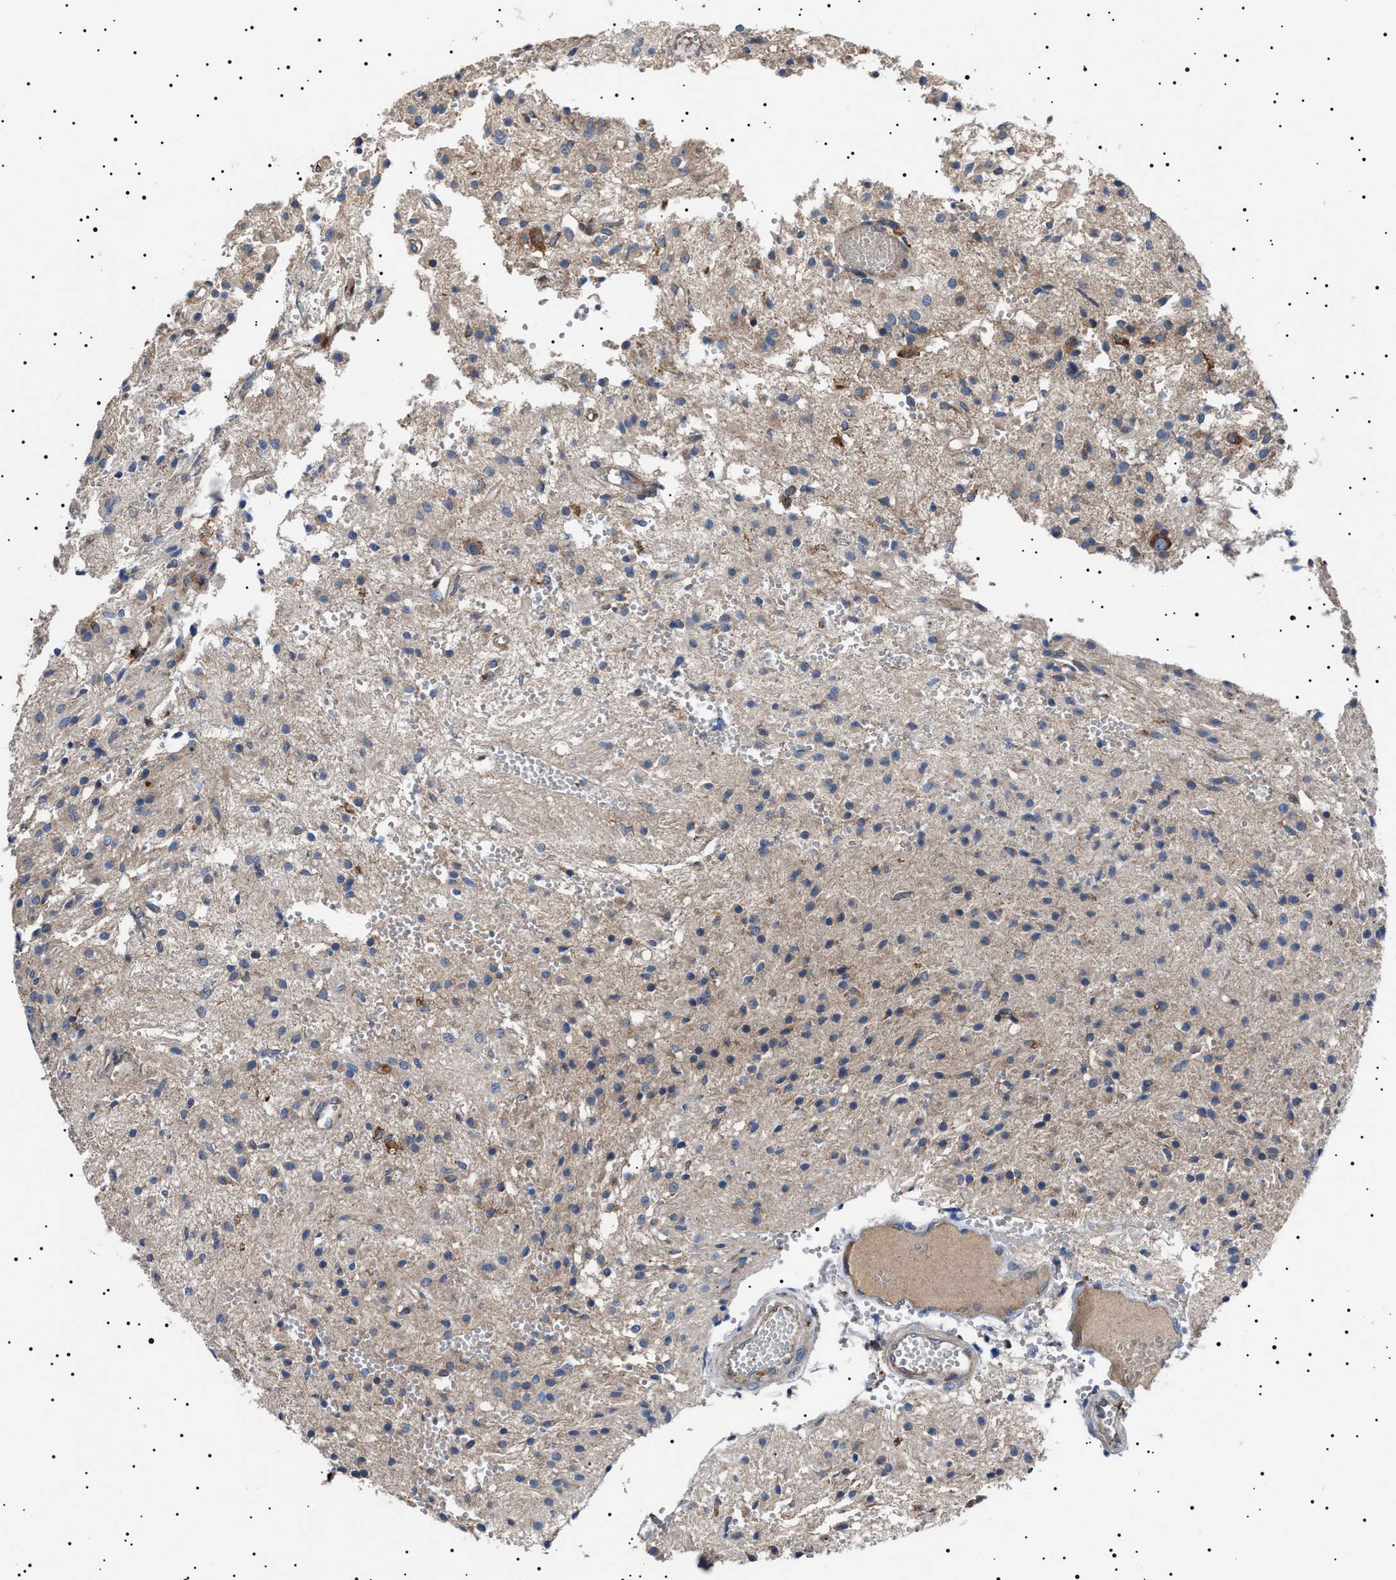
{"staining": {"intensity": "weak", "quantity": "25%-75%", "location": "cytoplasmic/membranous"}, "tissue": "glioma", "cell_type": "Tumor cells", "image_type": "cancer", "snomed": [{"axis": "morphology", "description": "Glioma, malignant, High grade"}, {"axis": "topography", "description": "Brain"}], "caption": "Immunohistochemistry (IHC) (DAB (3,3'-diaminobenzidine)) staining of high-grade glioma (malignant) reveals weak cytoplasmic/membranous protein expression in about 25%-75% of tumor cells.", "gene": "TOP1MT", "patient": {"sex": "female", "age": 59}}